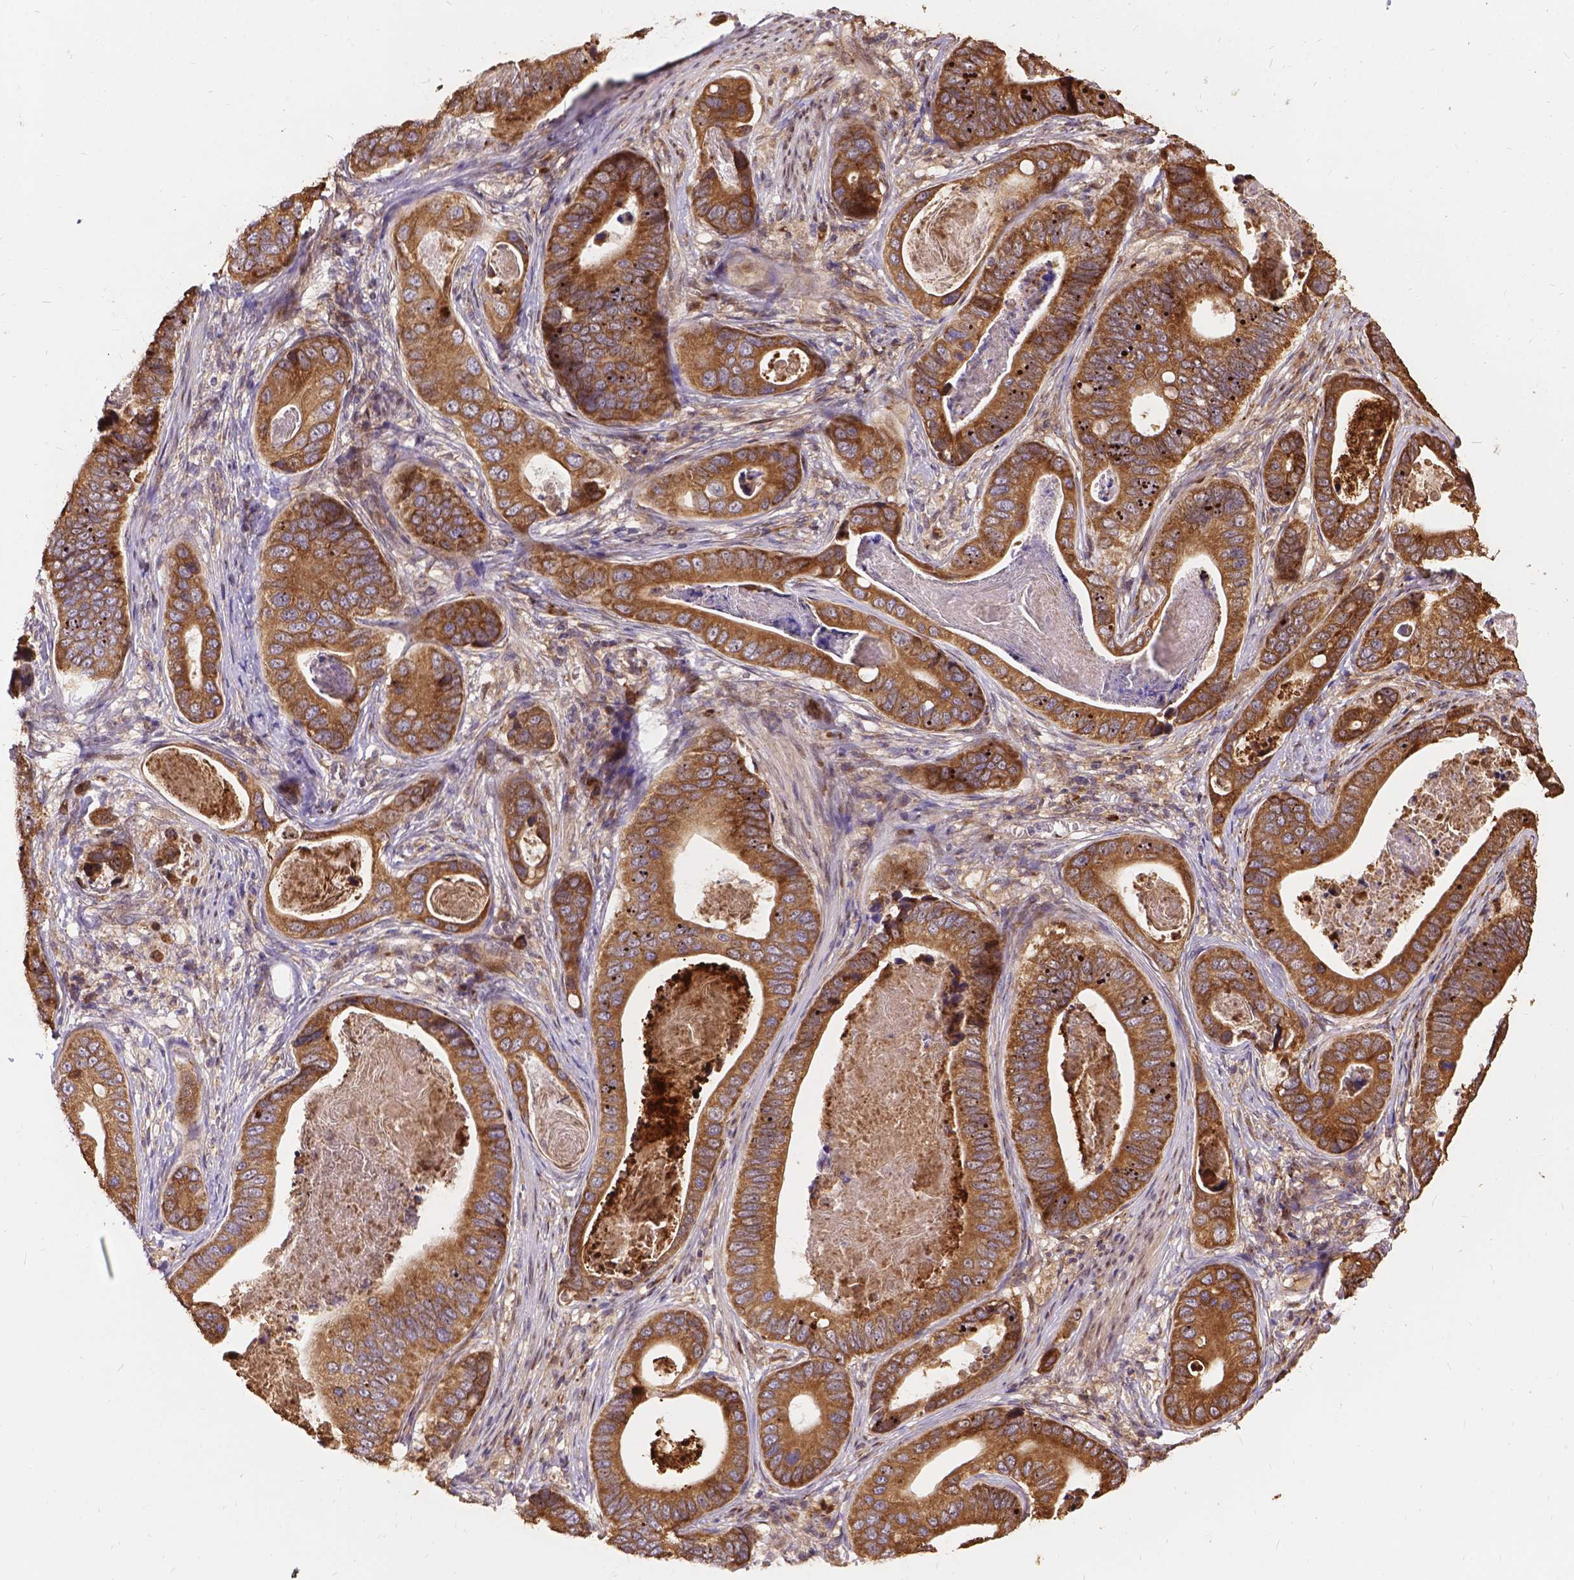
{"staining": {"intensity": "moderate", "quantity": ">75%", "location": "cytoplasmic/membranous"}, "tissue": "stomach cancer", "cell_type": "Tumor cells", "image_type": "cancer", "snomed": [{"axis": "morphology", "description": "Adenocarcinoma, NOS"}, {"axis": "topography", "description": "Stomach"}], "caption": "Tumor cells display moderate cytoplasmic/membranous expression in about >75% of cells in stomach adenocarcinoma.", "gene": "DENND6A", "patient": {"sex": "male", "age": 84}}